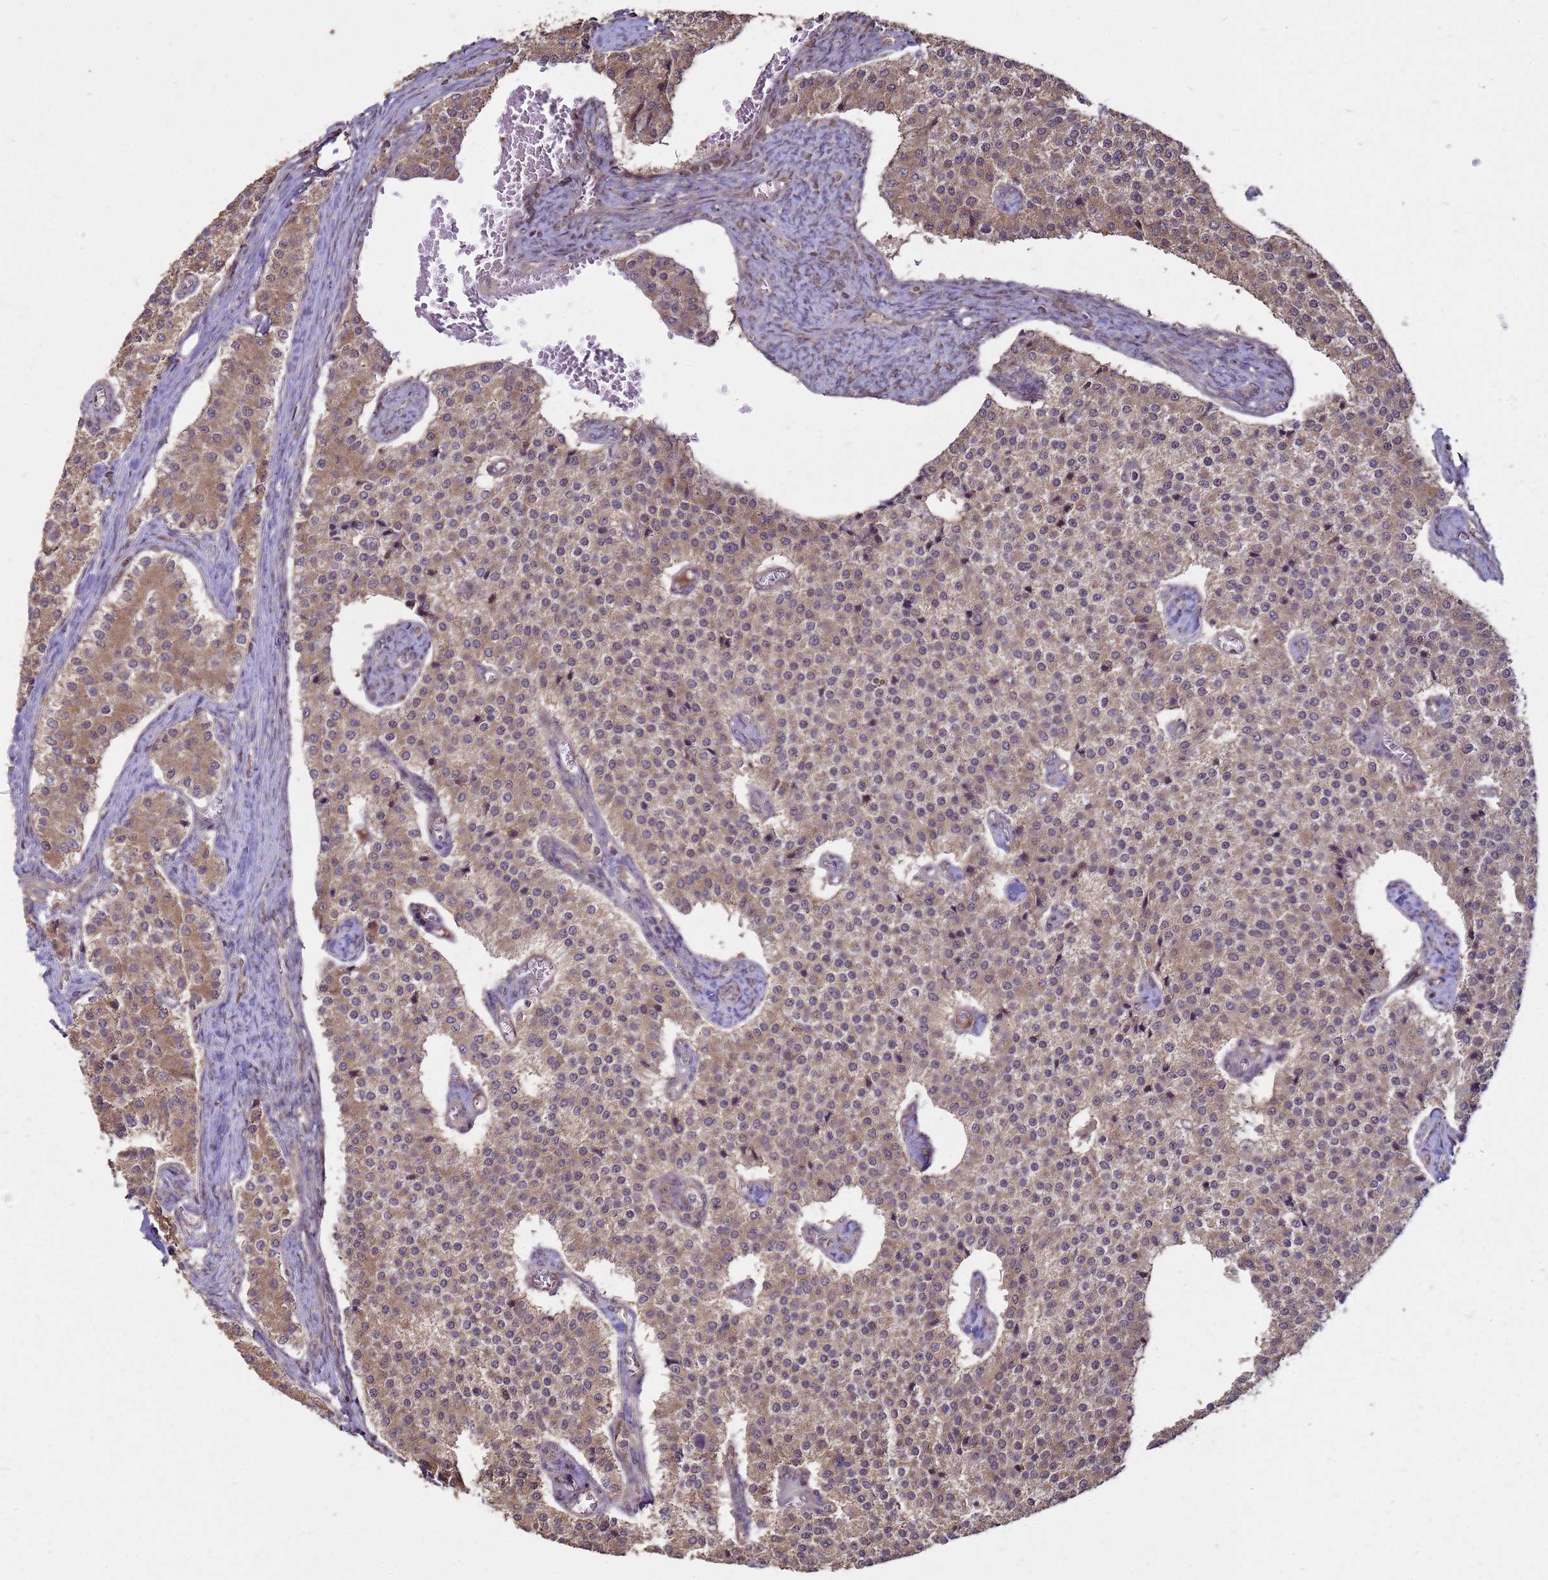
{"staining": {"intensity": "moderate", "quantity": ">75%", "location": "cytoplasmic/membranous,nuclear"}, "tissue": "carcinoid", "cell_type": "Tumor cells", "image_type": "cancer", "snomed": [{"axis": "morphology", "description": "Carcinoid, malignant, NOS"}, {"axis": "topography", "description": "Colon"}], "caption": "Immunohistochemical staining of human carcinoid shows medium levels of moderate cytoplasmic/membranous and nuclear positivity in about >75% of tumor cells.", "gene": "CRBN", "patient": {"sex": "female", "age": 52}}